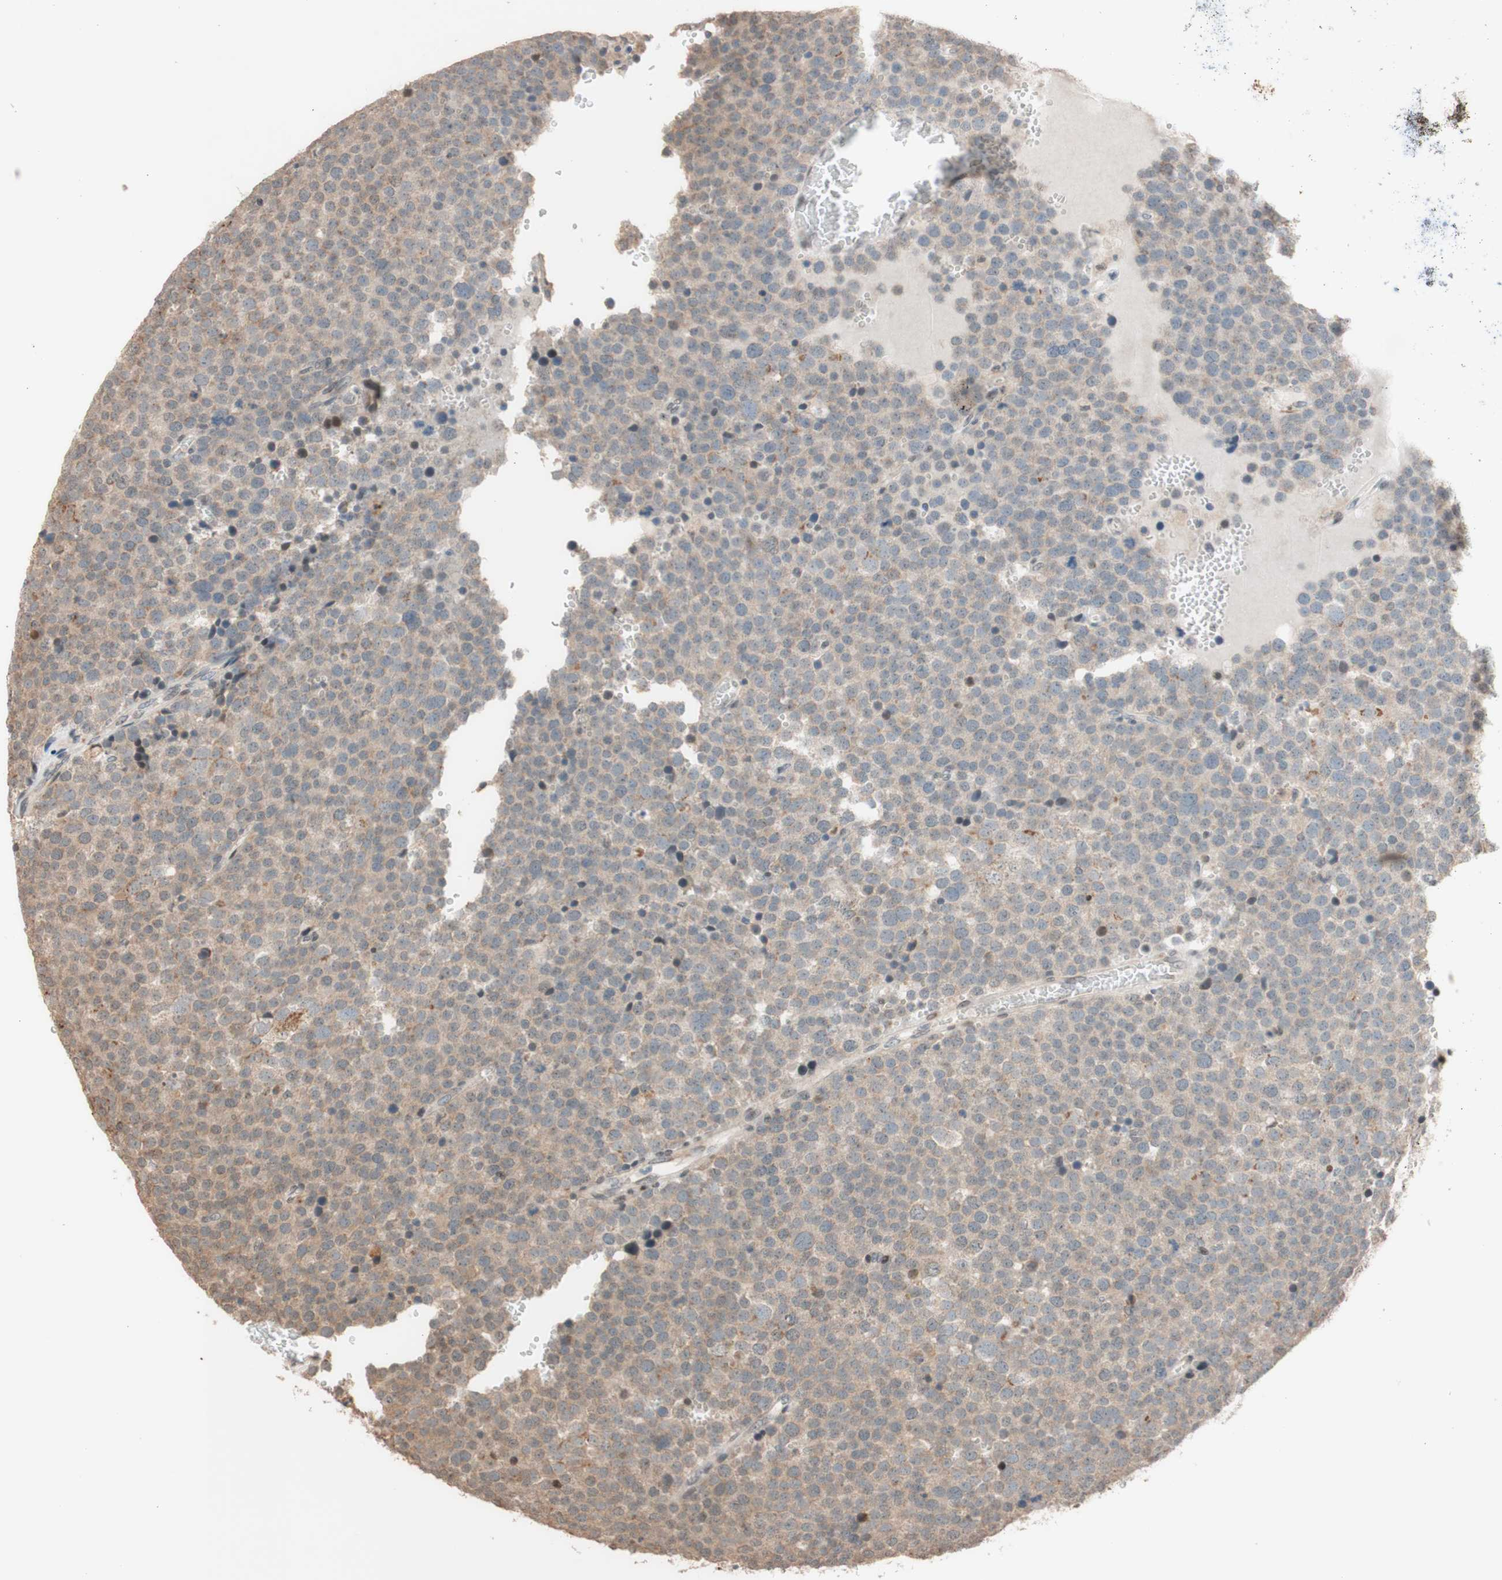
{"staining": {"intensity": "weak", "quantity": "<25%", "location": "cytoplasmic/membranous"}, "tissue": "testis cancer", "cell_type": "Tumor cells", "image_type": "cancer", "snomed": [{"axis": "morphology", "description": "Seminoma, NOS"}, {"axis": "topography", "description": "Testis"}], "caption": "Histopathology image shows no significant protein expression in tumor cells of testis seminoma.", "gene": "CCNC", "patient": {"sex": "male", "age": 71}}